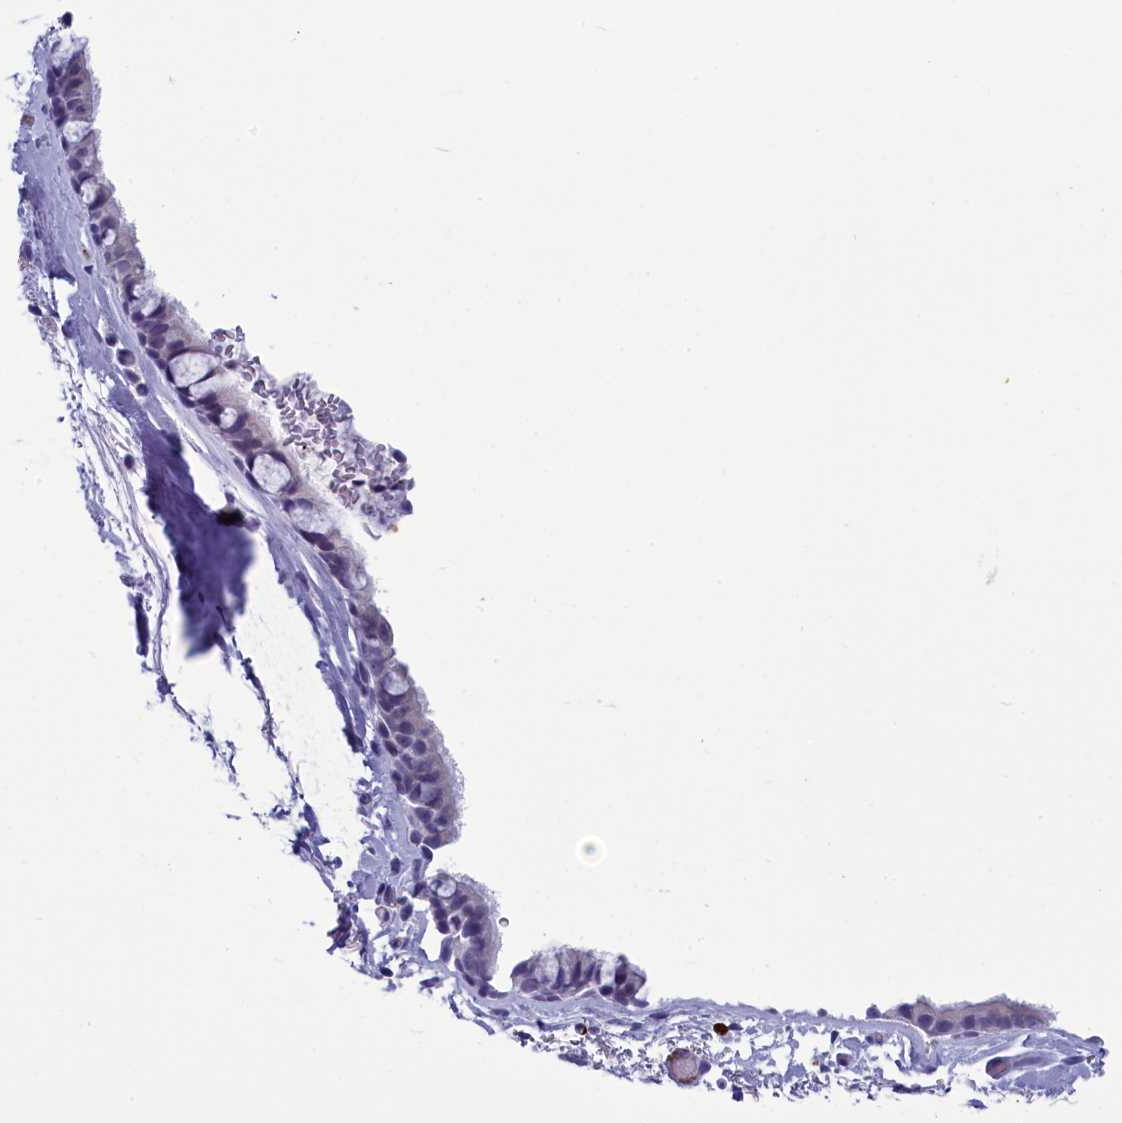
{"staining": {"intensity": "negative", "quantity": "none", "location": "none"}, "tissue": "bronchus", "cell_type": "Respiratory epithelial cells", "image_type": "normal", "snomed": [{"axis": "morphology", "description": "Normal tissue, NOS"}, {"axis": "topography", "description": "Bronchus"}], "caption": "DAB (3,3'-diaminobenzidine) immunohistochemical staining of unremarkable bronchus displays no significant positivity in respiratory epithelial cells. The staining is performed using DAB (3,3'-diaminobenzidine) brown chromogen with nuclei counter-stained in using hematoxylin.", "gene": "AIFM2", "patient": {"sex": "male", "age": 65}}